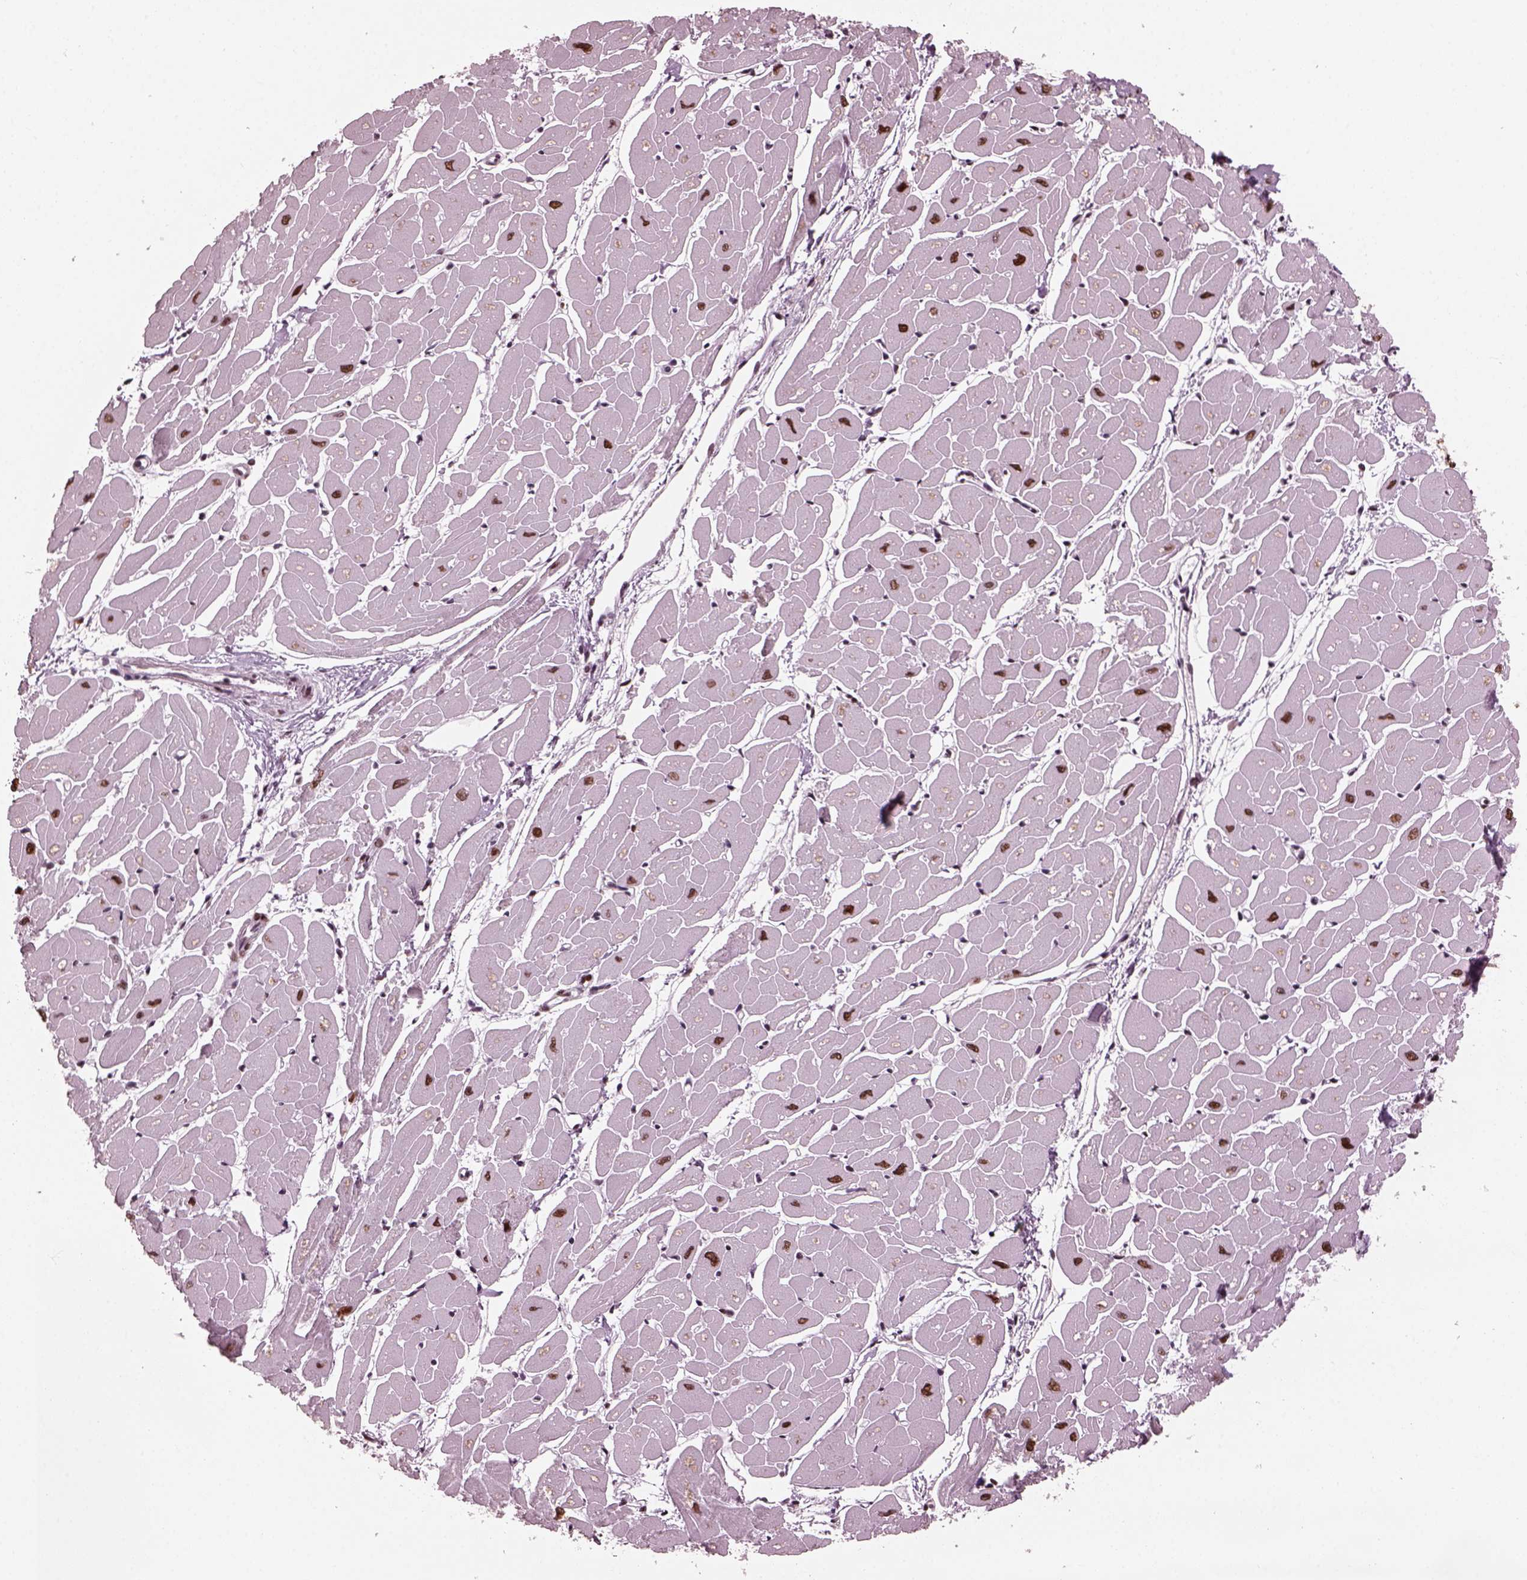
{"staining": {"intensity": "strong", "quantity": ">75%", "location": "nuclear"}, "tissue": "heart muscle", "cell_type": "Cardiomyocytes", "image_type": "normal", "snomed": [{"axis": "morphology", "description": "Normal tissue, NOS"}, {"axis": "topography", "description": "Heart"}], "caption": "About >75% of cardiomyocytes in unremarkable heart muscle reveal strong nuclear protein staining as visualized by brown immunohistochemical staining.", "gene": "CBFA2T3", "patient": {"sex": "male", "age": 57}}